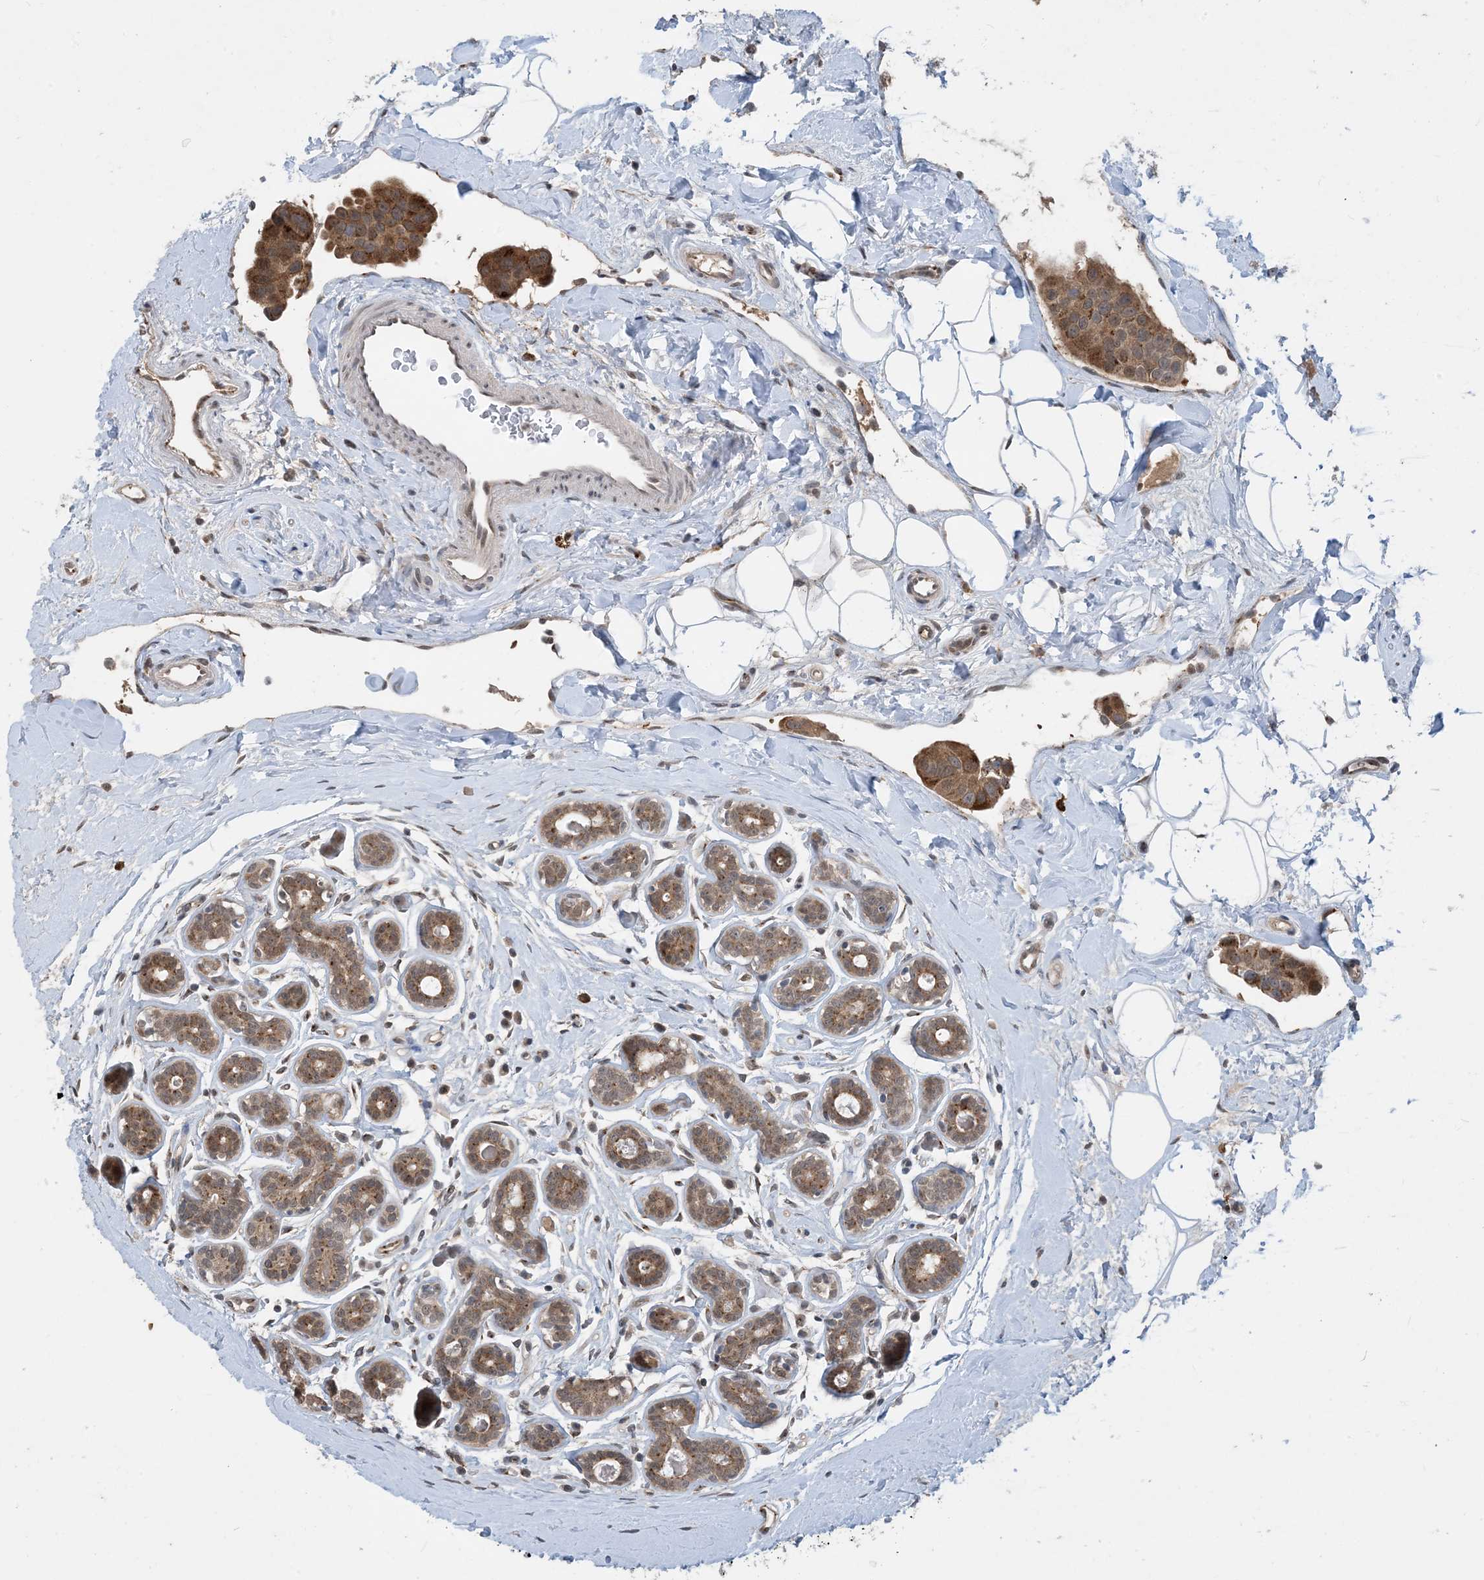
{"staining": {"intensity": "moderate", "quantity": ">75%", "location": "cytoplasmic/membranous"}, "tissue": "breast cancer", "cell_type": "Tumor cells", "image_type": "cancer", "snomed": [{"axis": "morphology", "description": "Normal tissue, NOS"}, {"axis": "morphology", "description": "Duct carcinoma"}, {"axis": "topography", "description": "Breast"}], "caption": "This photomicrograph shows IHC staining of breast infiltrating ductal carcinoma, with medium moderate cytoplasmic/membranous expression in about >75% of tumor cells.", "gene": "TINAG", "patient": {"sex": "female", "age": 39}}